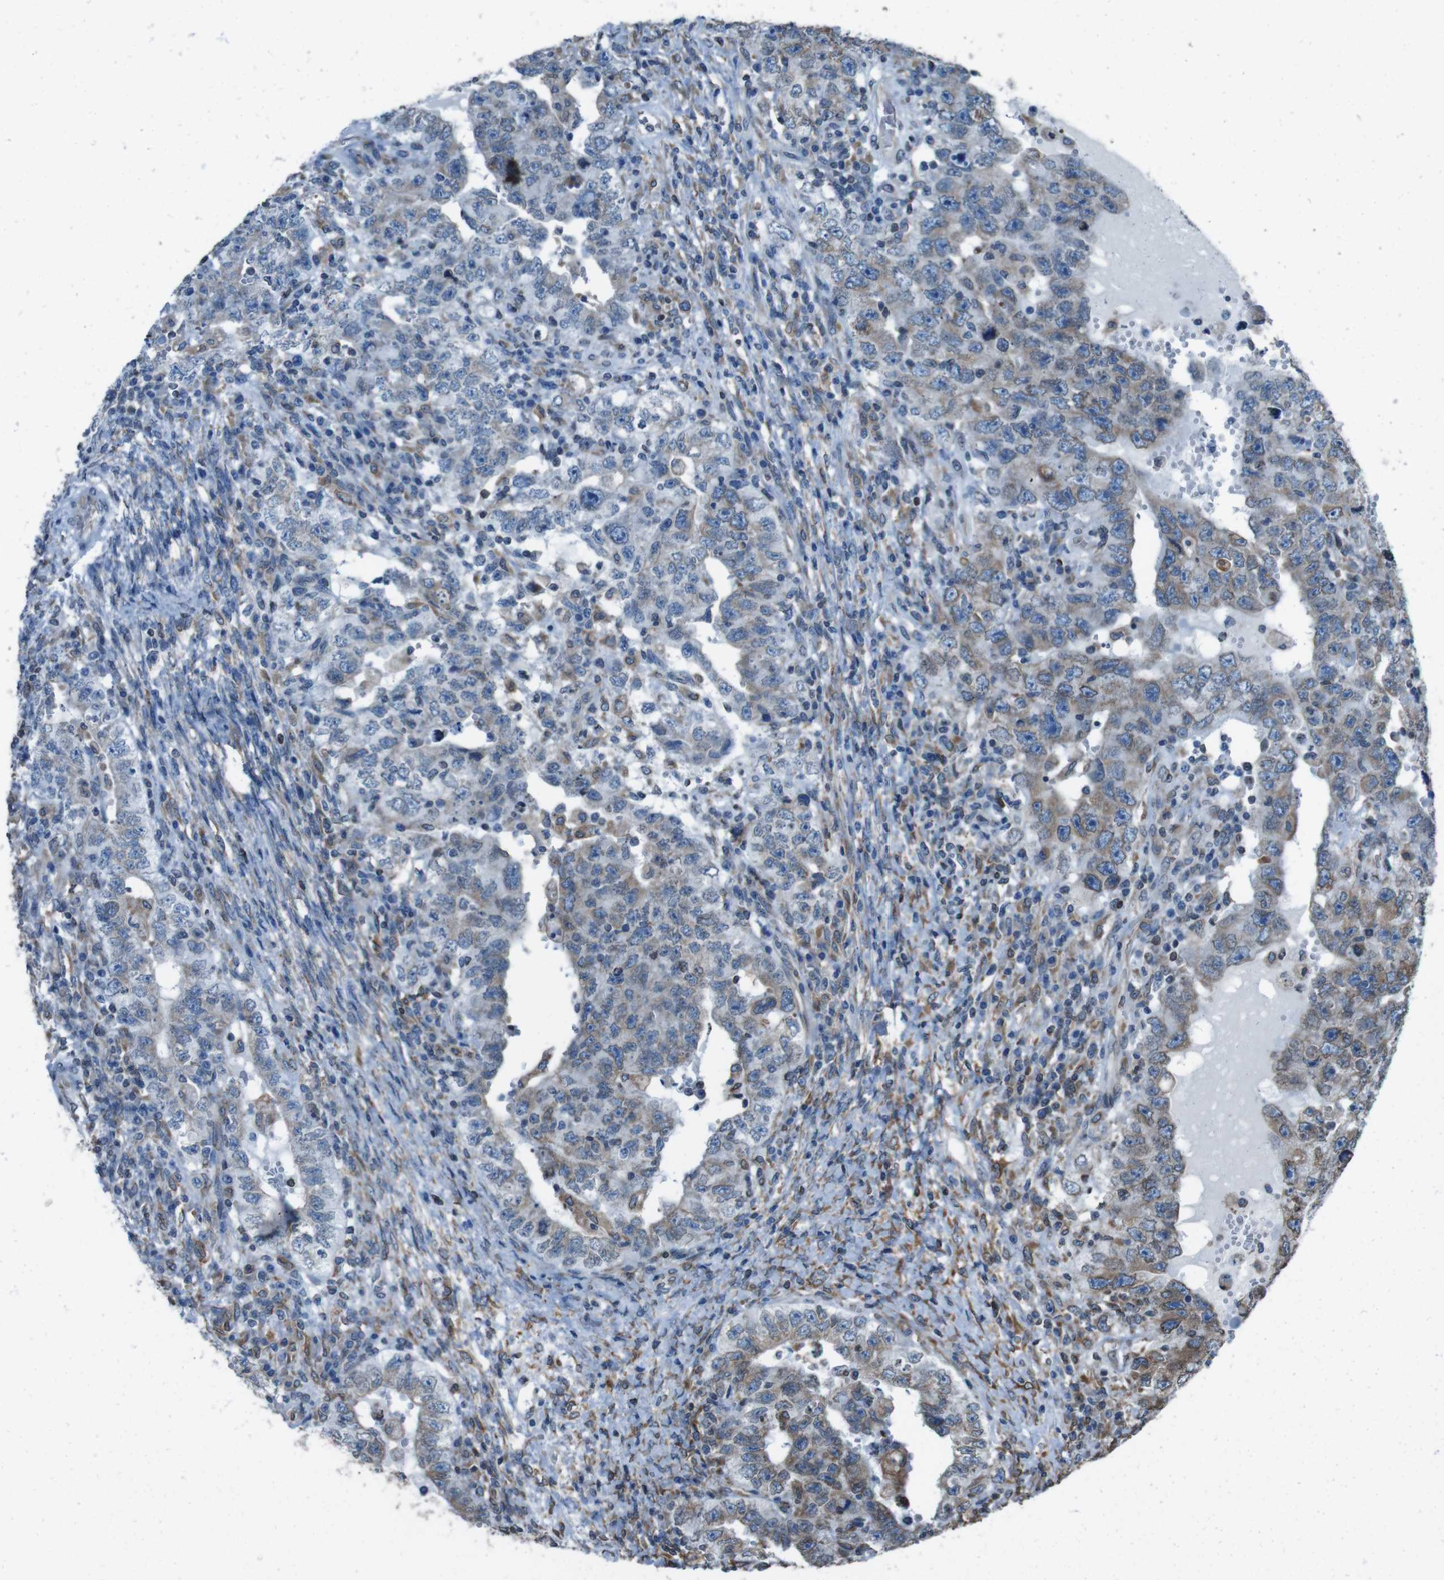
{"staining": {"intensity": "weak", "quantity": ">75%", "location": "cytoplasmic/membranous"}, "tissue": "testis cancer", "cell_type": "Tumor cells", "image_type": "cancer", "snomed": [{"axis": "morphology", "description": "Carcinoma, Embryonal, NOS"}, {"axis": "topography", "description": "Testis"}], "caption": "Human testis cancer (embryonal carcinoma) stained with a protein marker demonstrates weak staining in tumor cells.", "gene": "APMAP", "patient": {"sex": "male", "age": 26}}